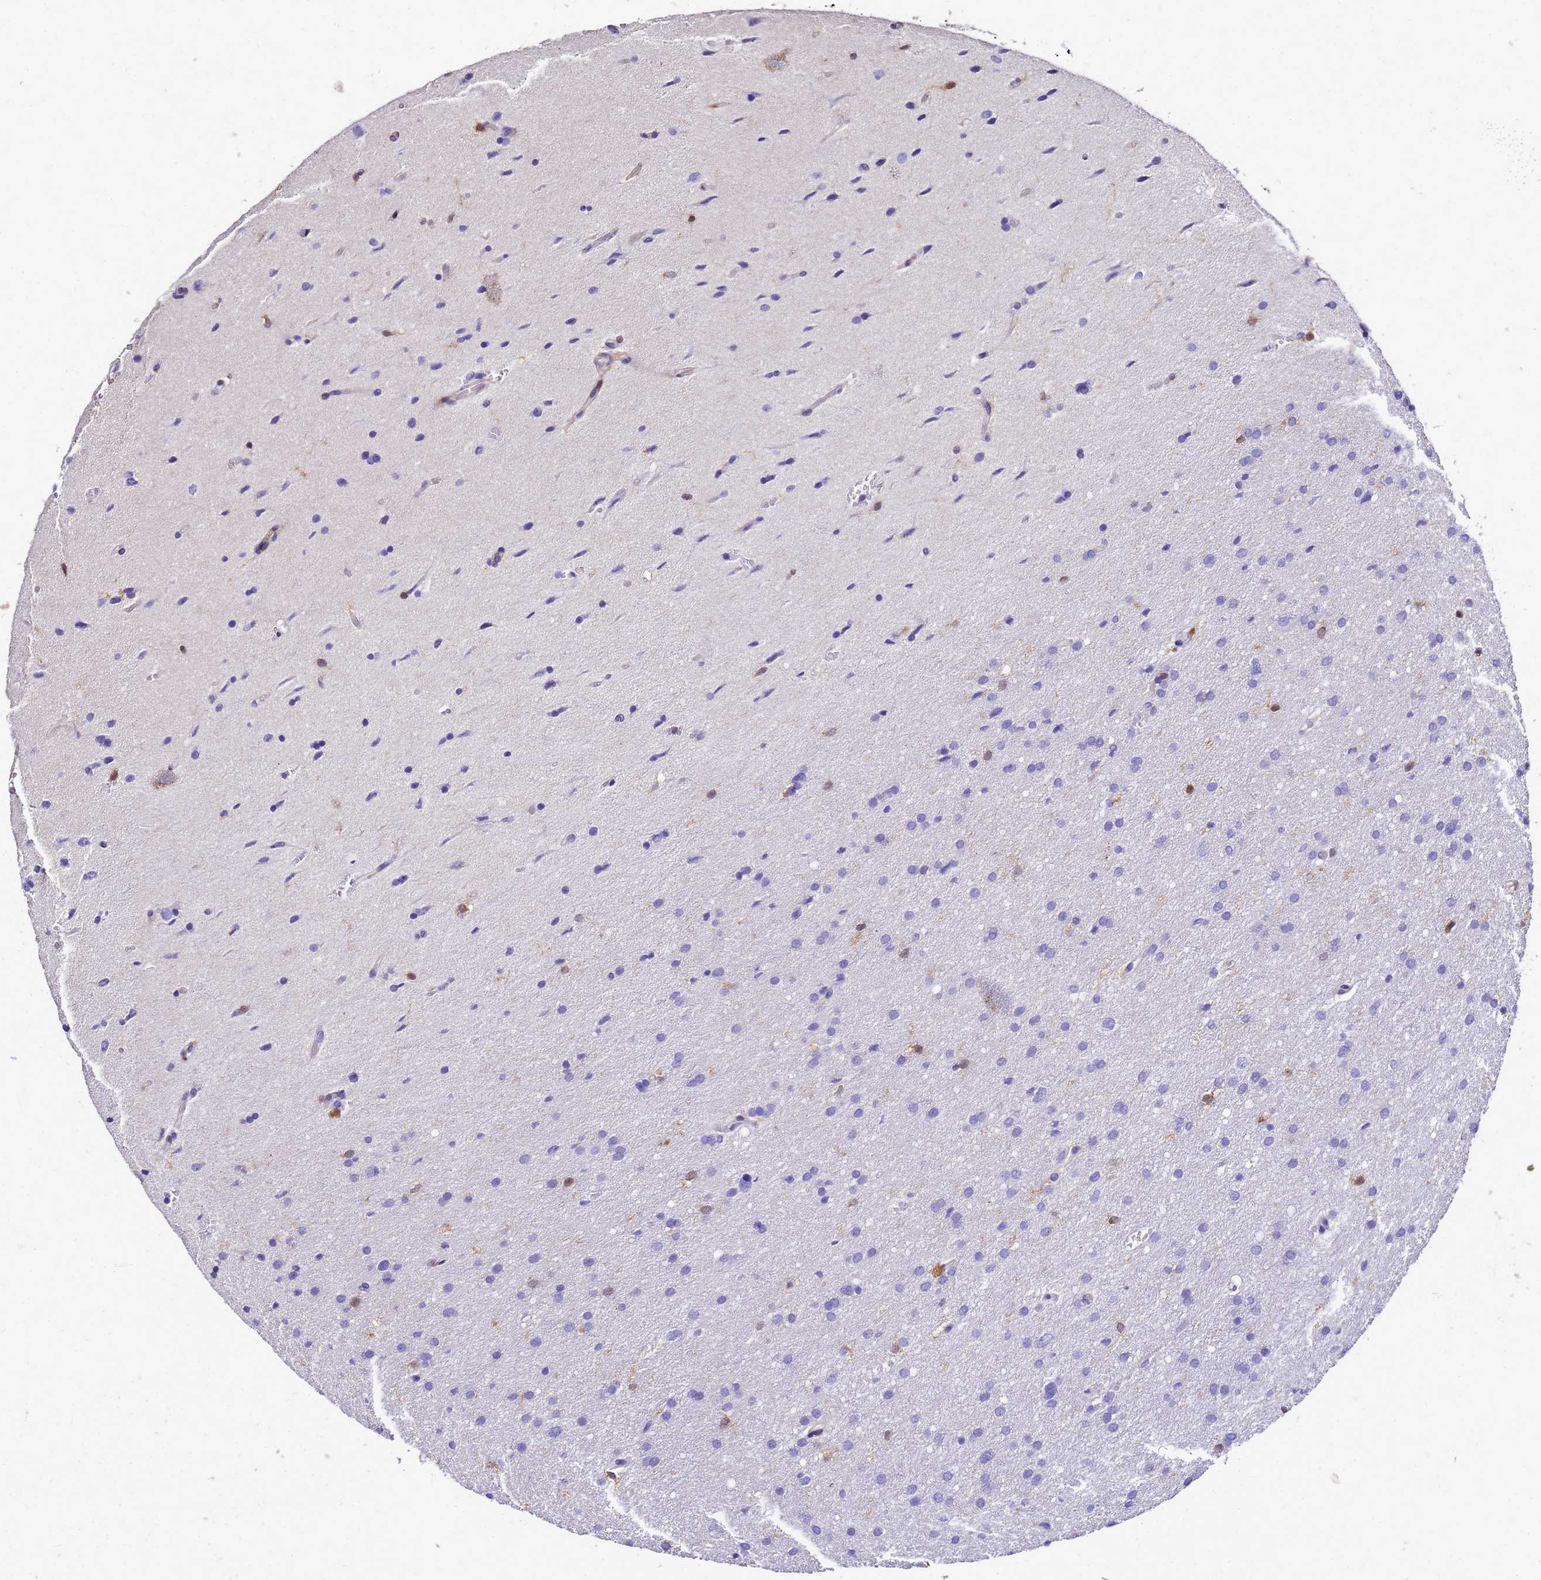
{"staining": {"intensity": "negative", "quantity": "none", "location": "none"}, "tissue": "glioma", "cell_type": "Tumor cells", "image_type": "cancer", "snomed": [{"axis": "morphology", "description": "Glioma, malignant, High grade"}, {"axis": "topography", "description": "Cerebral cortex"}], "caption": "Image shows no significant protein staining in tumor cells of malignant high-grade glioma.", "gene": "S100A11", "patient": {"sex": "female", "age": 36}}